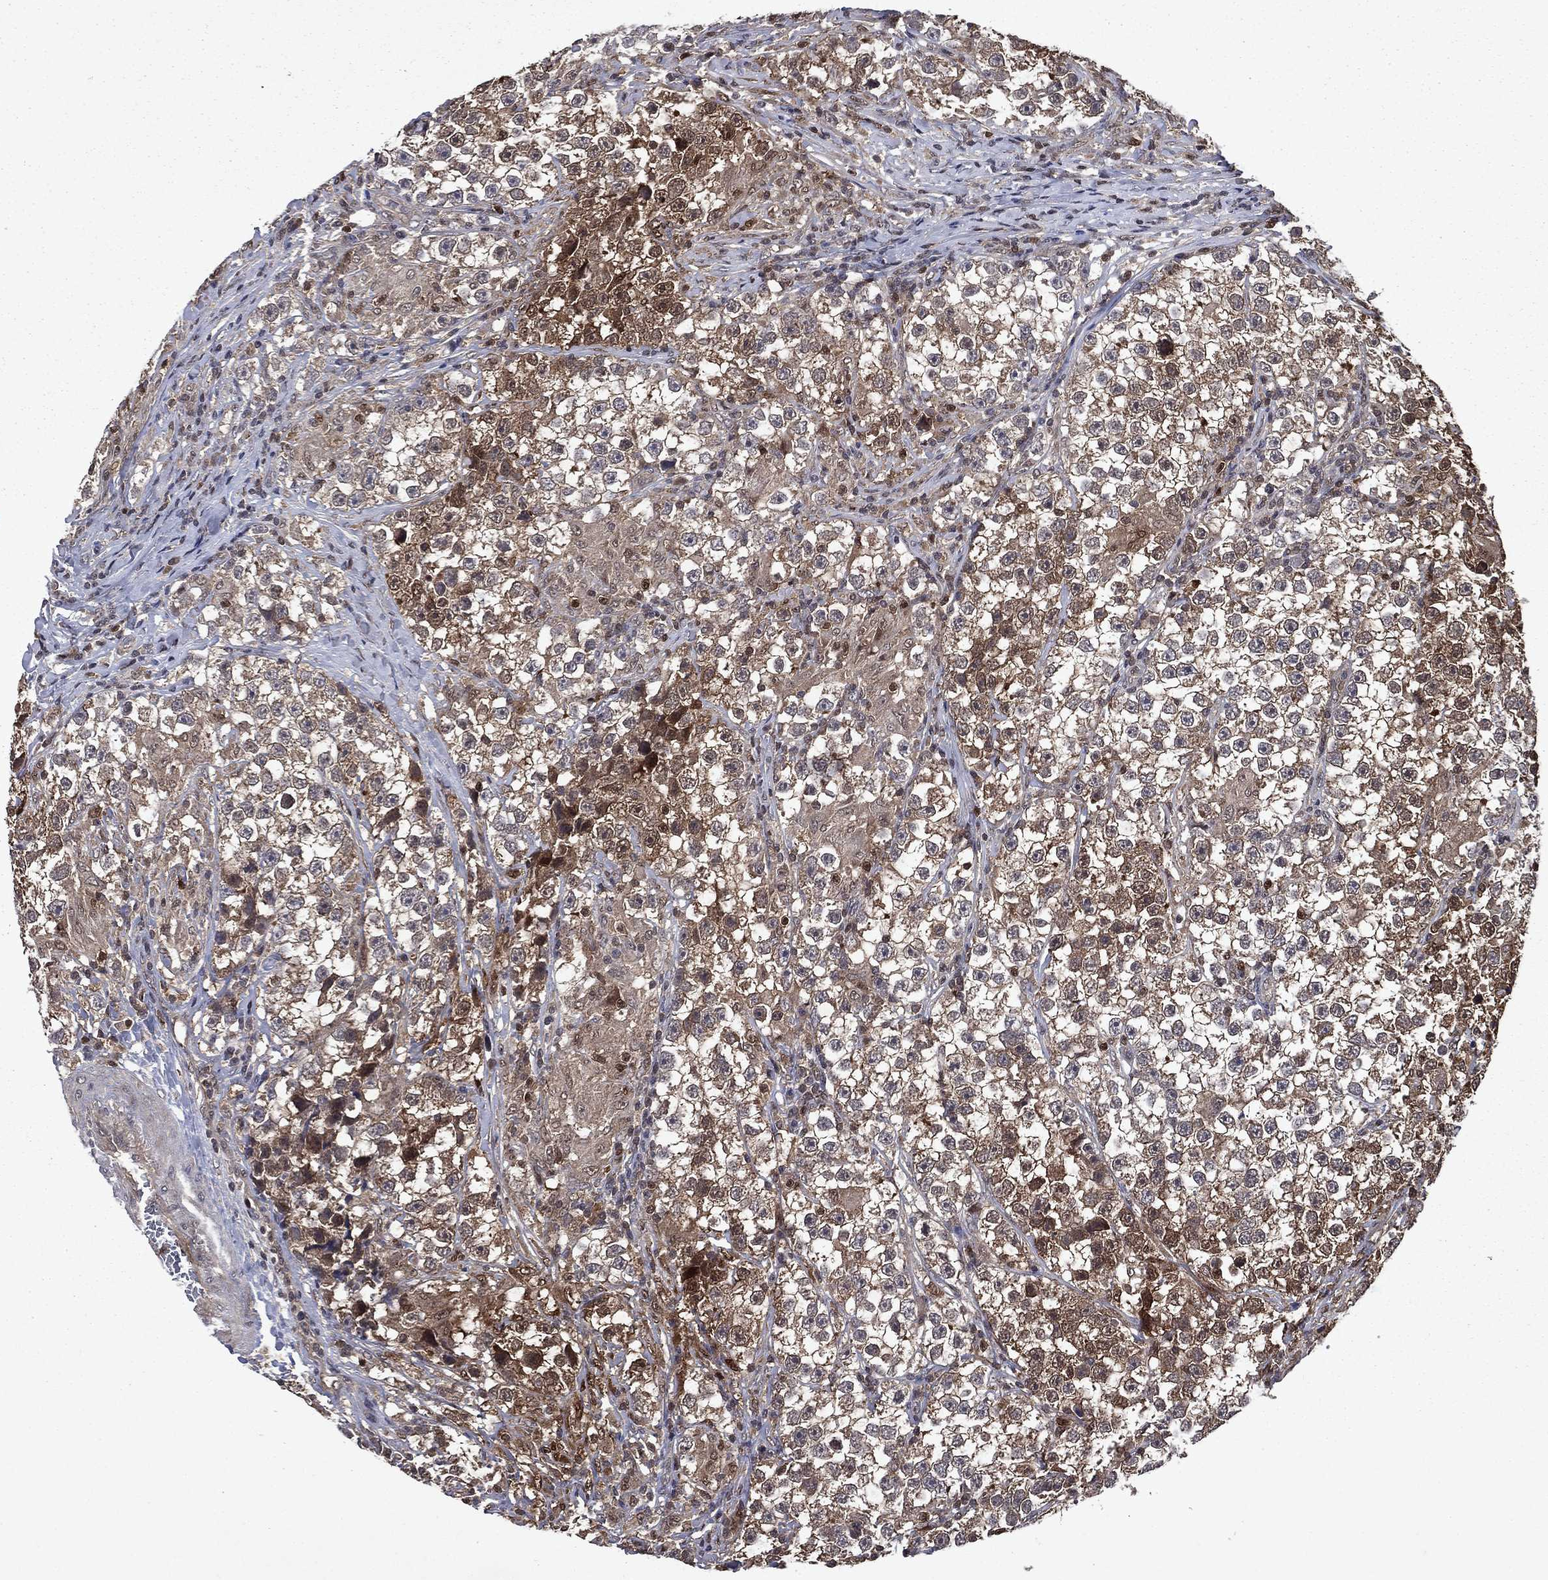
{"staining": {"intensity": "moderate", "quantity": "<25%", "location": "cytoplasmic/membranous"}, "tissue": "testis cancer", "cell_type": "Tumor cells", "image_type": "cancer", "snomed": [{"axis": "morphology", "description": "Seminoma, NOS"}, {"axis": "topography", "description": "Testis"}], "caption": "A photomicrograph of human seminoma (testis) stained for a protein shows moderate cytoplasmic/membranous brown staining in tumor cells.", "gene": "FGD1", "patient": {"sex": "male", "age": 46}}